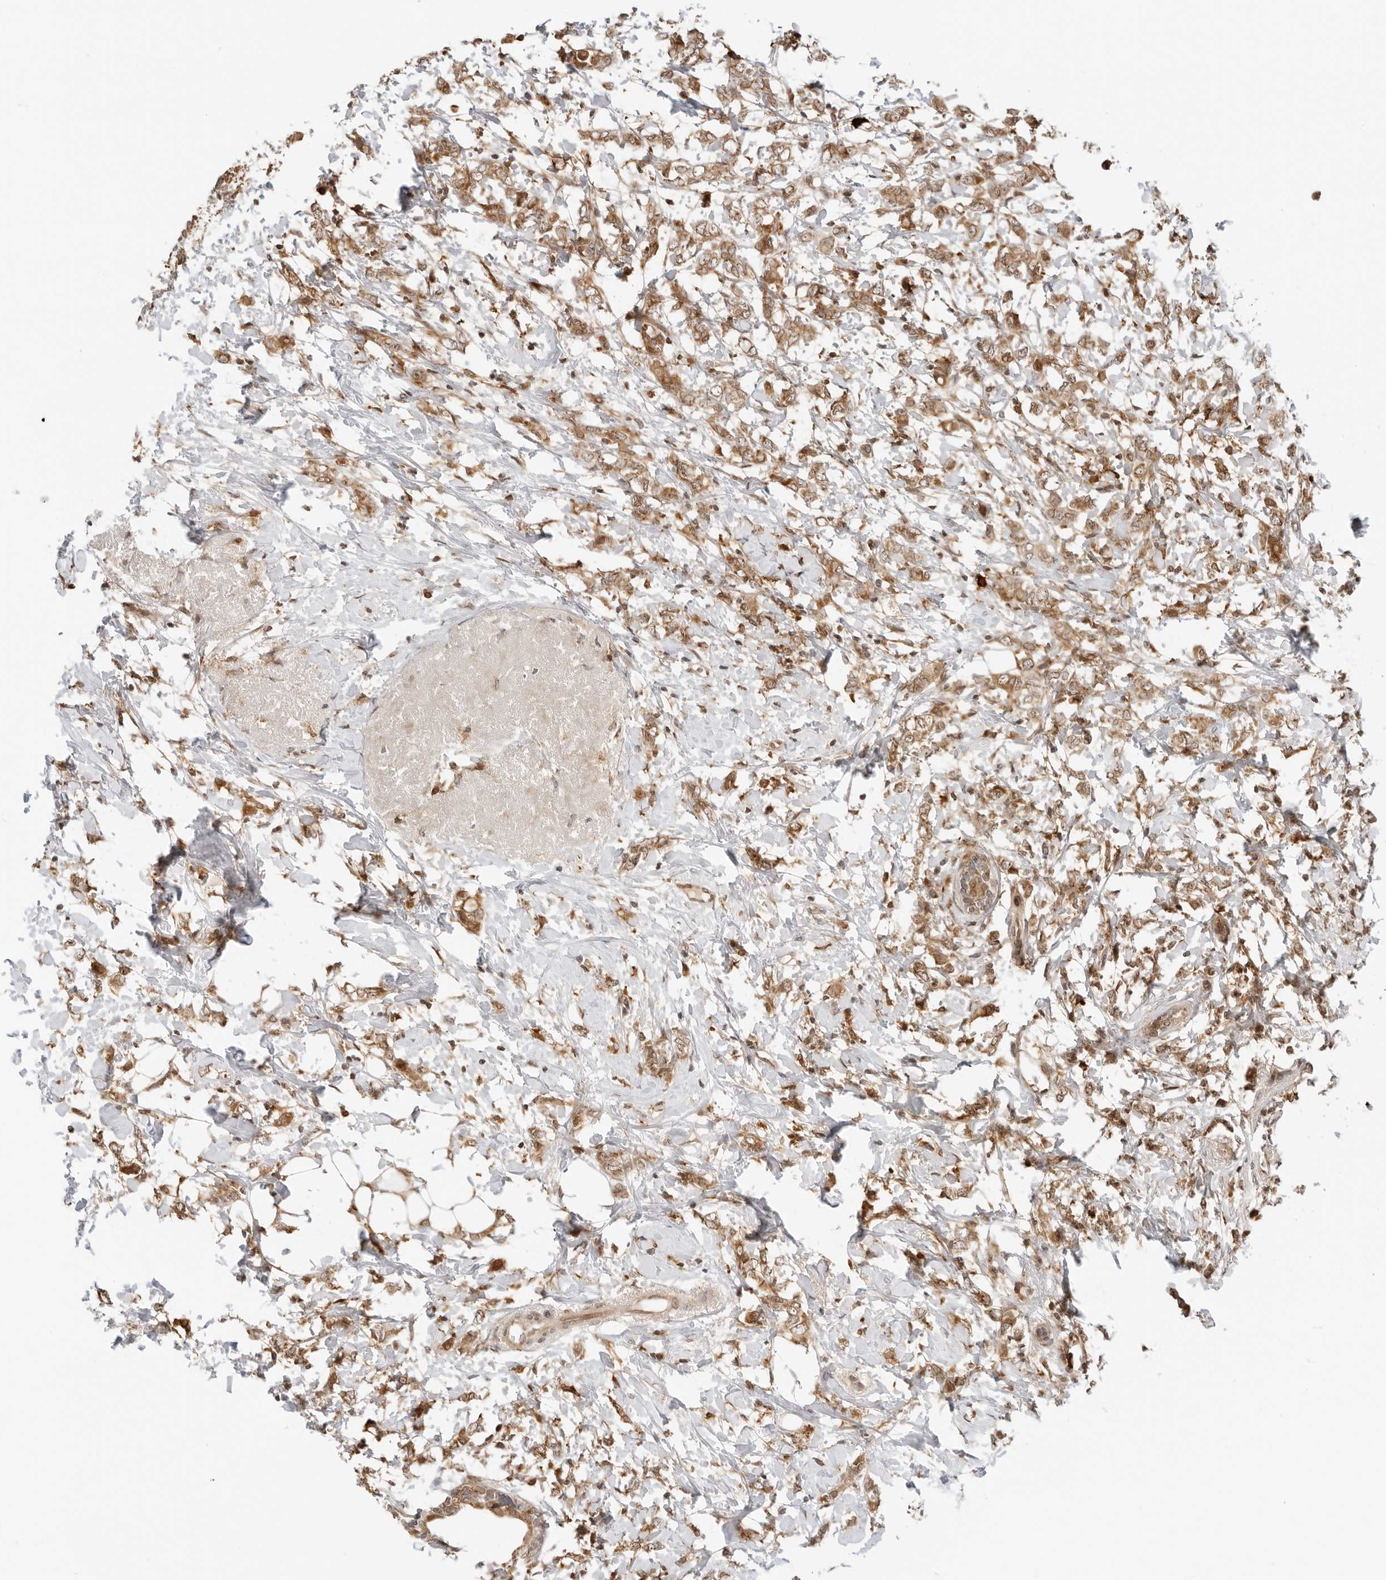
{"staining": {"intensity": "moderate", "quantity": ">75%", "location": "cytoplasmic/membranous"}, "tissue": "breast cancer", "cell_type": "Tumor cells", "image_type": "cancer", "snomed": [{"axis": "morphology", "description": "Normal tissue, NOS"}, {"axis": "morphology", "description": "Lobular carcinoma"}, {"axis": "topography", "description": "Breast"}], "caption": "Immunohistochemistry (IHC) histopathology image of breast lobular carcinoma stained for a protein (brown), which displays medium levels of moderate cytoplasmic/membranous staining in about >75% of tumor cells.", "gene": "RC3H1", "patient": {"sex": "female", "age": 47}}